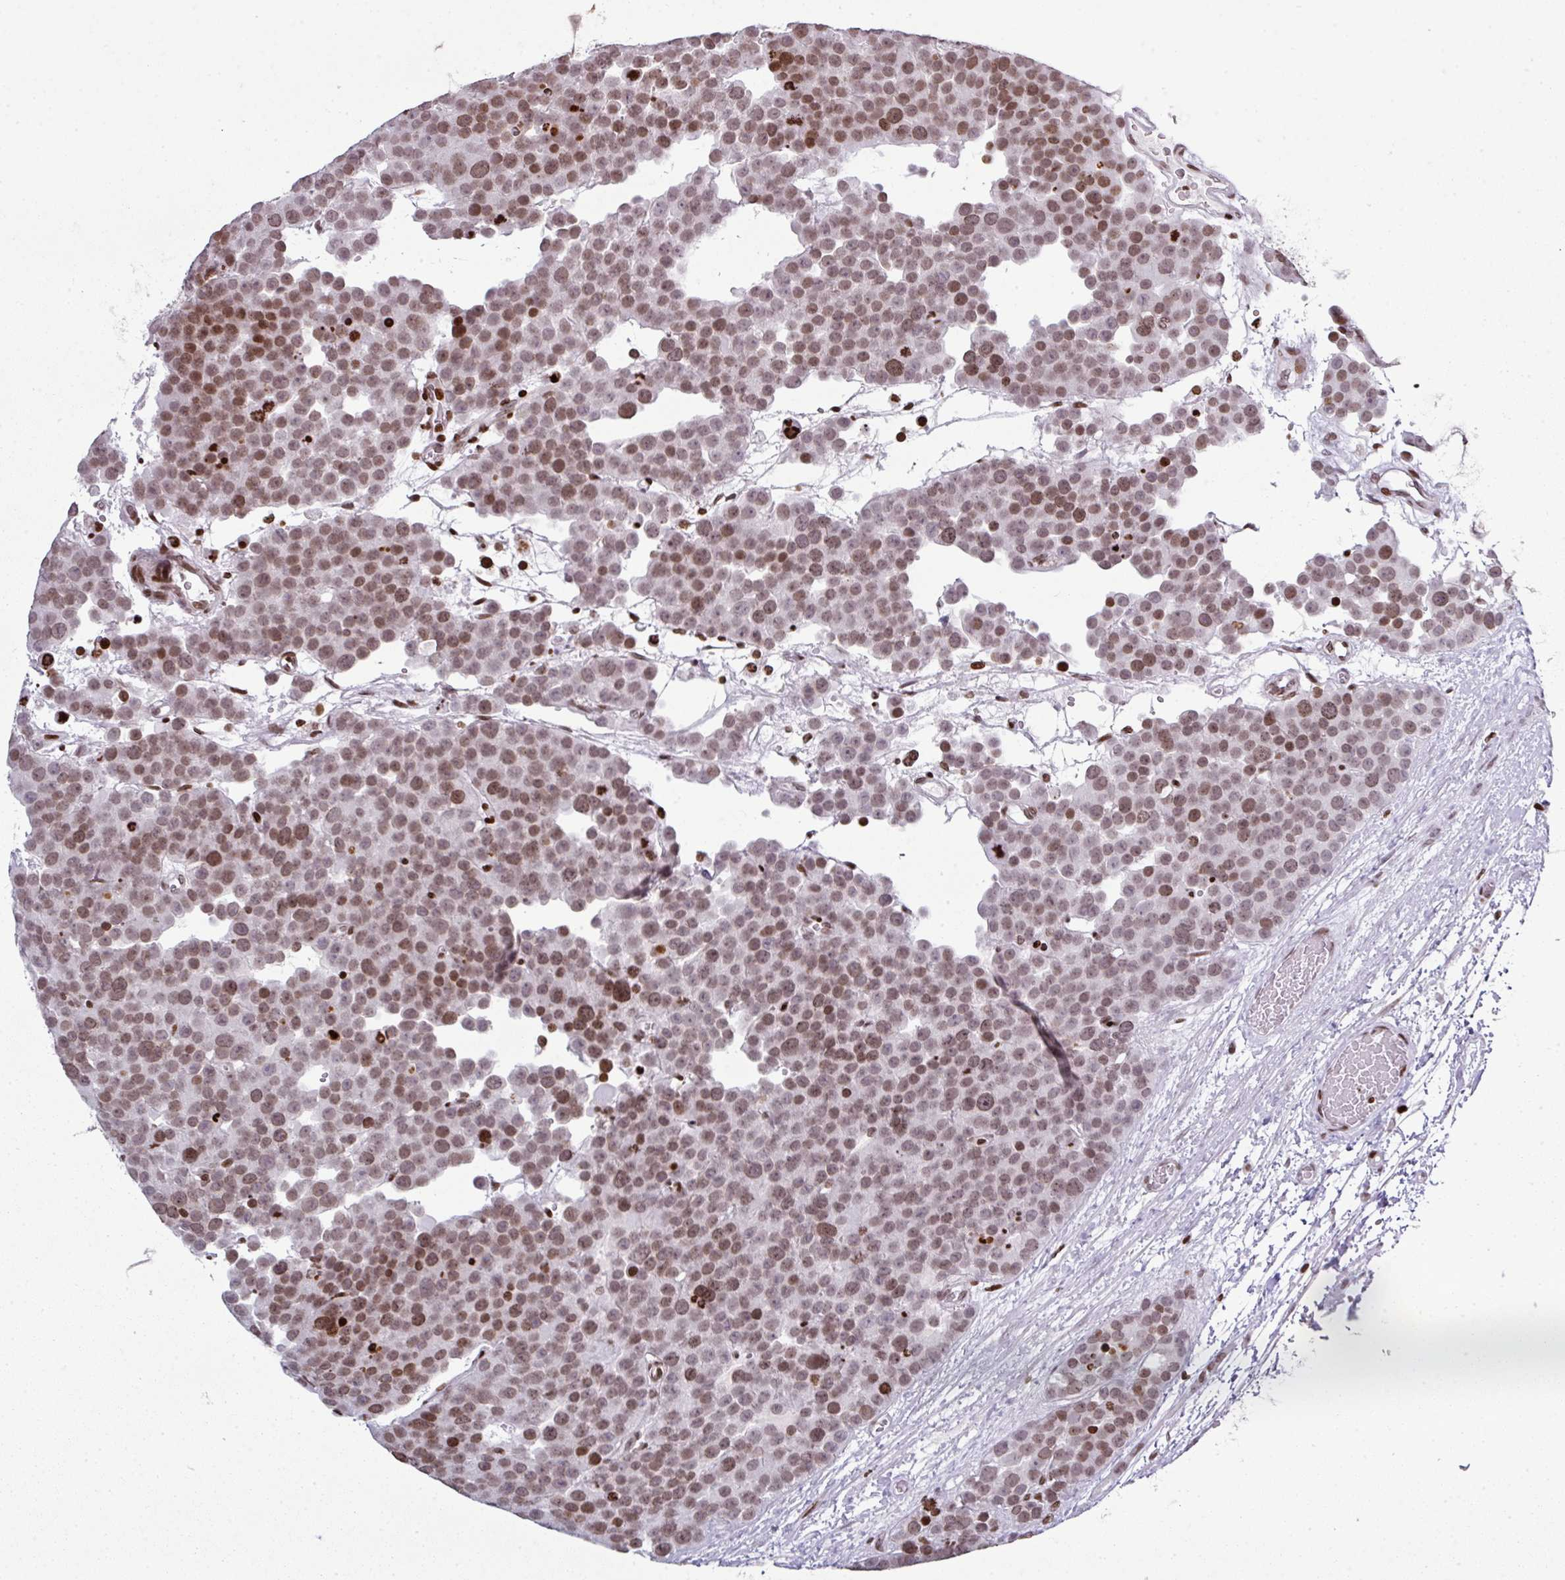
{"staining": {"intensity": "moderate", "quantity": ">75%", "location": "nuclear"}, "tissue": "testis cancer", "cell_type": "Tumor cells", "image_type": "cancer", "snomed": [{"axis": "morphology", "description": "Seminoma, NOS"}, {"axis": "topography", "description": "Testis"}], "caption": "A high-resolution image shows immunohistochemistry (IHC) staining of seminoma (testis), which exhibits moderate nuclear positivity in about >75% of tumor cells.", "gene": "RASL11A", "patient": {"sex": "male", "age": 71}}